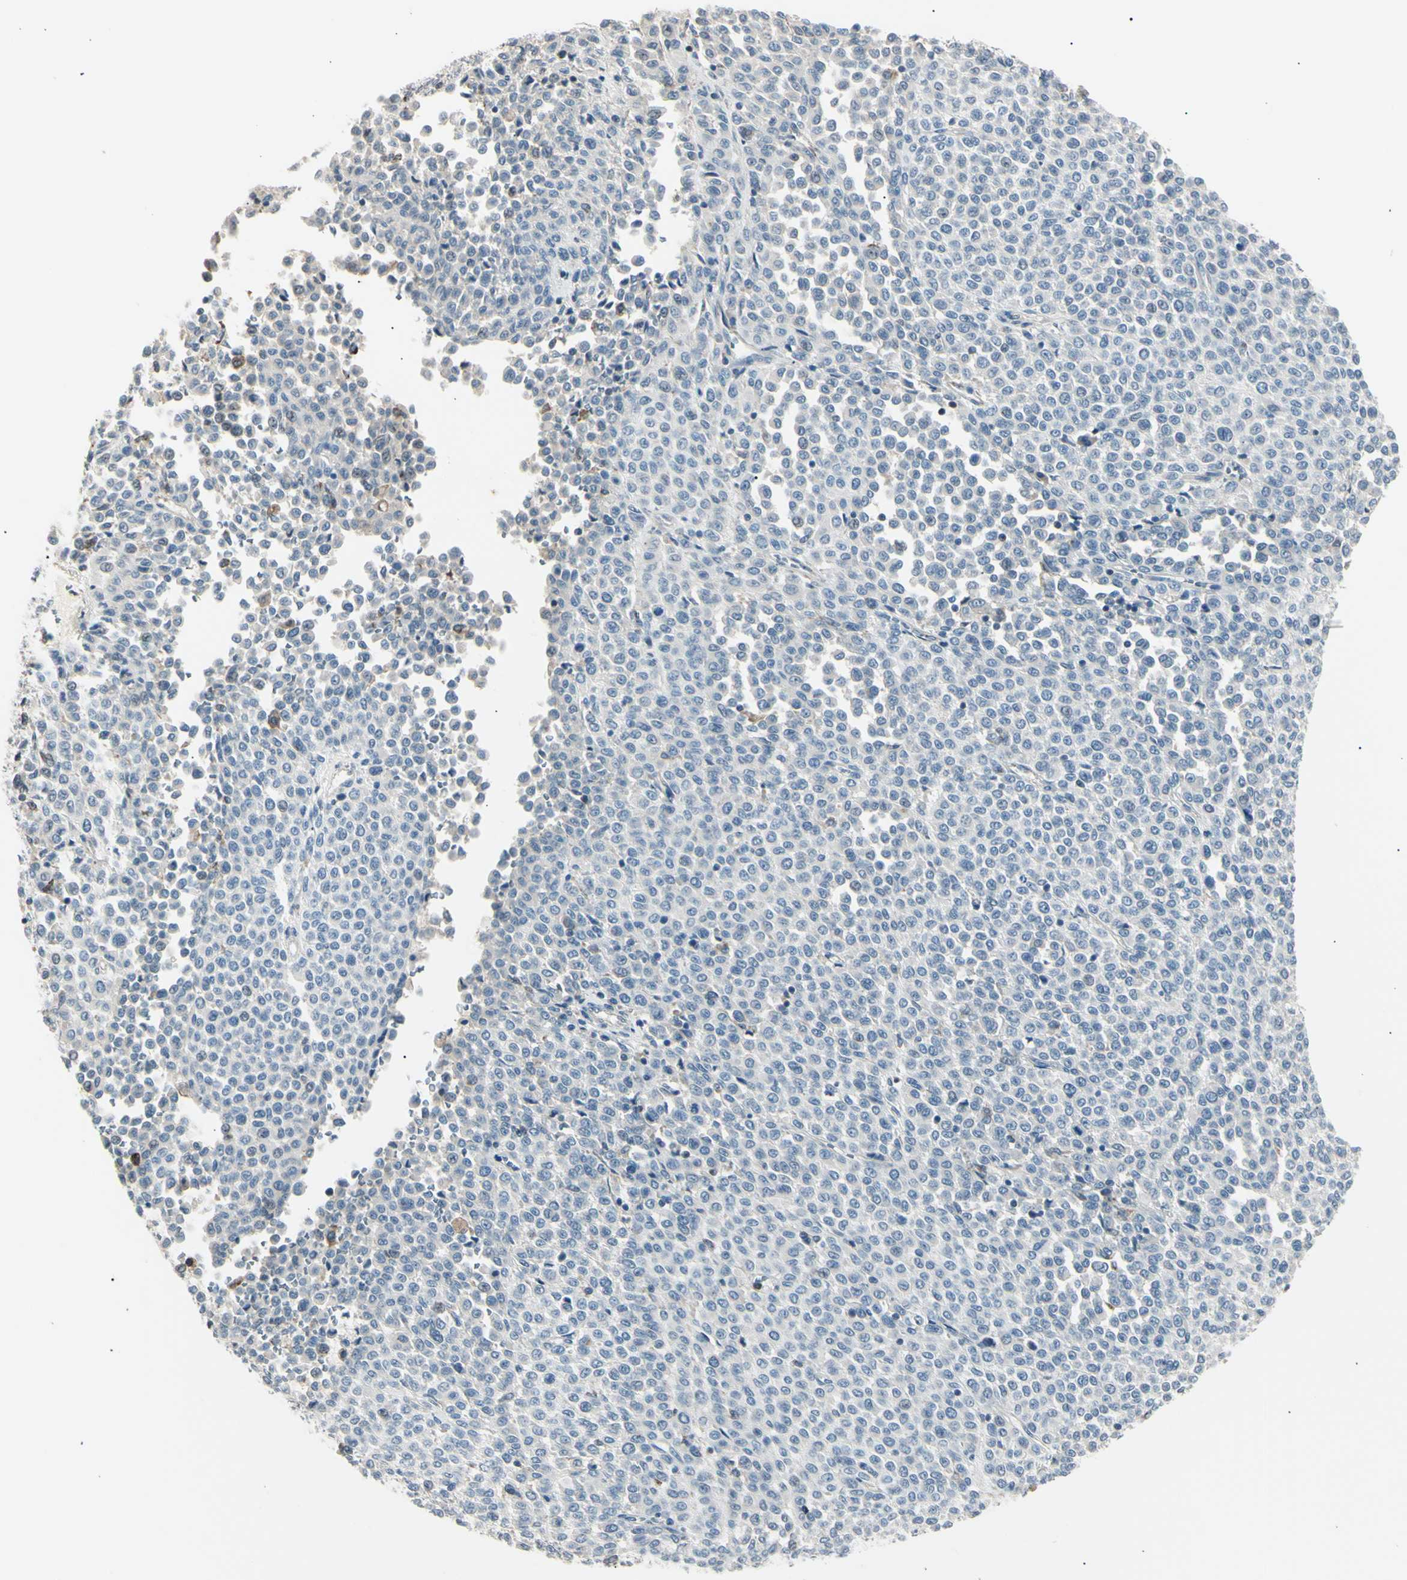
{"staining": {"intensity": "negative", "quantity": "none", "location": "none"}, "tissue": "melanoma", "cell_type": "Tumor cells", "image_type": "cancer", "snomed": [{"axis": "morphology", "description": "Malignant melanoma, Metastatic site"}, {"axis": "topography", "description": "Pancreas"}], "caption": "Tumor cells show no significant expression in malignant melanoma (metastatic site).", "gene": "LHPP", "patient": {"sex": "female", "age": 30}}